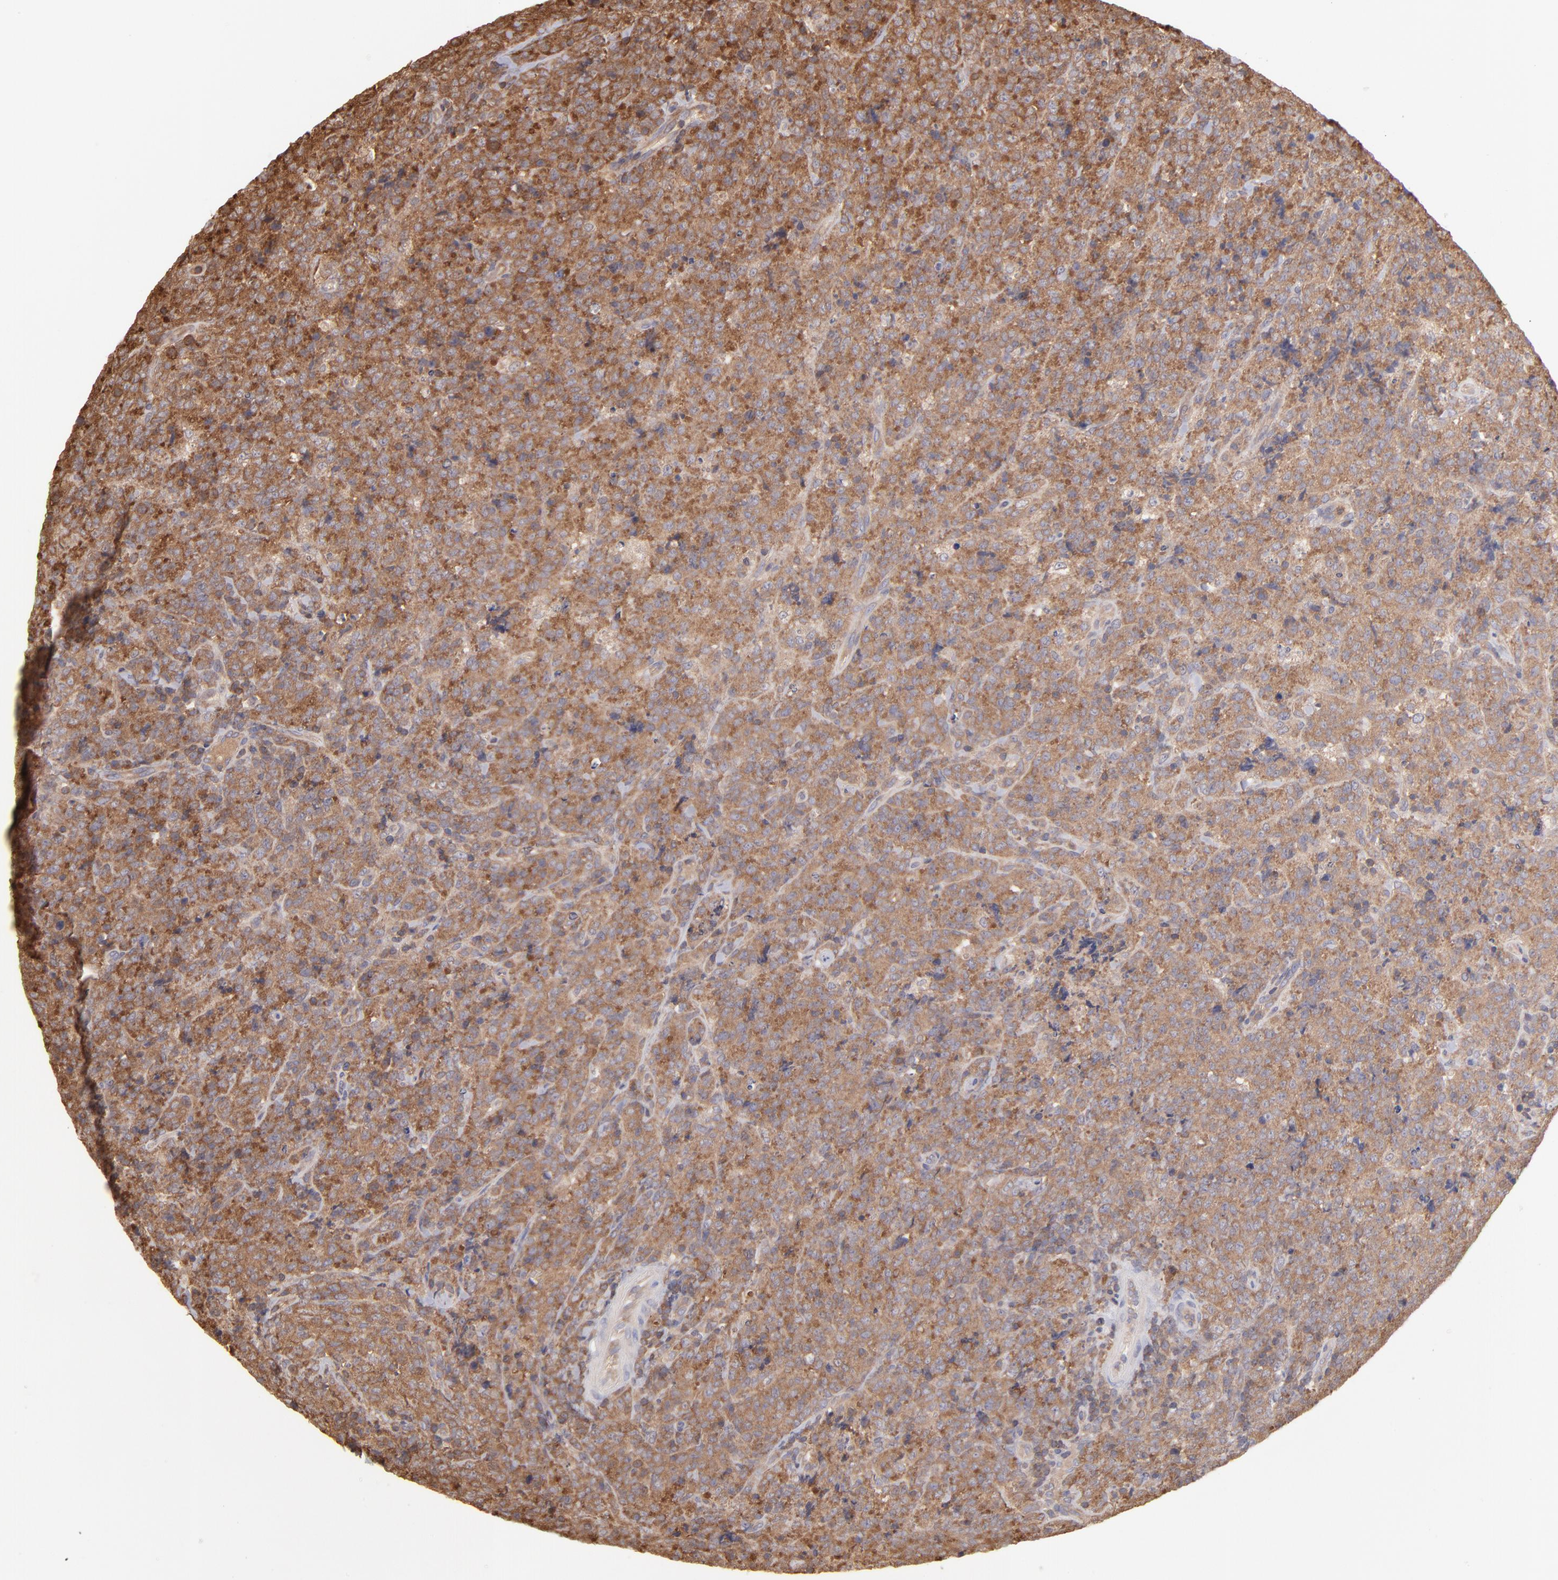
{"staining": {"intensity": "strong", "quantity": ">75%", "location": "cytoplasmic/membranous"}, "tissue": "lymphoma", "cell_type": "Tumor cells", "image_type": "cancer", "snomed": [{"axis": "morphology", "description": "Malignant lymphoma, non-Hodgkin's type, High grade"}, {"axis": "topography", "description": "Tonsil"}], "caption": "Human high-grade malignant lymphoma, non-Hodgkin's type stained with a protein marker reveals strong staining in tumor cells.", "gene": "MAP2K2", "patient": {"sex": "female", "age": 36}}